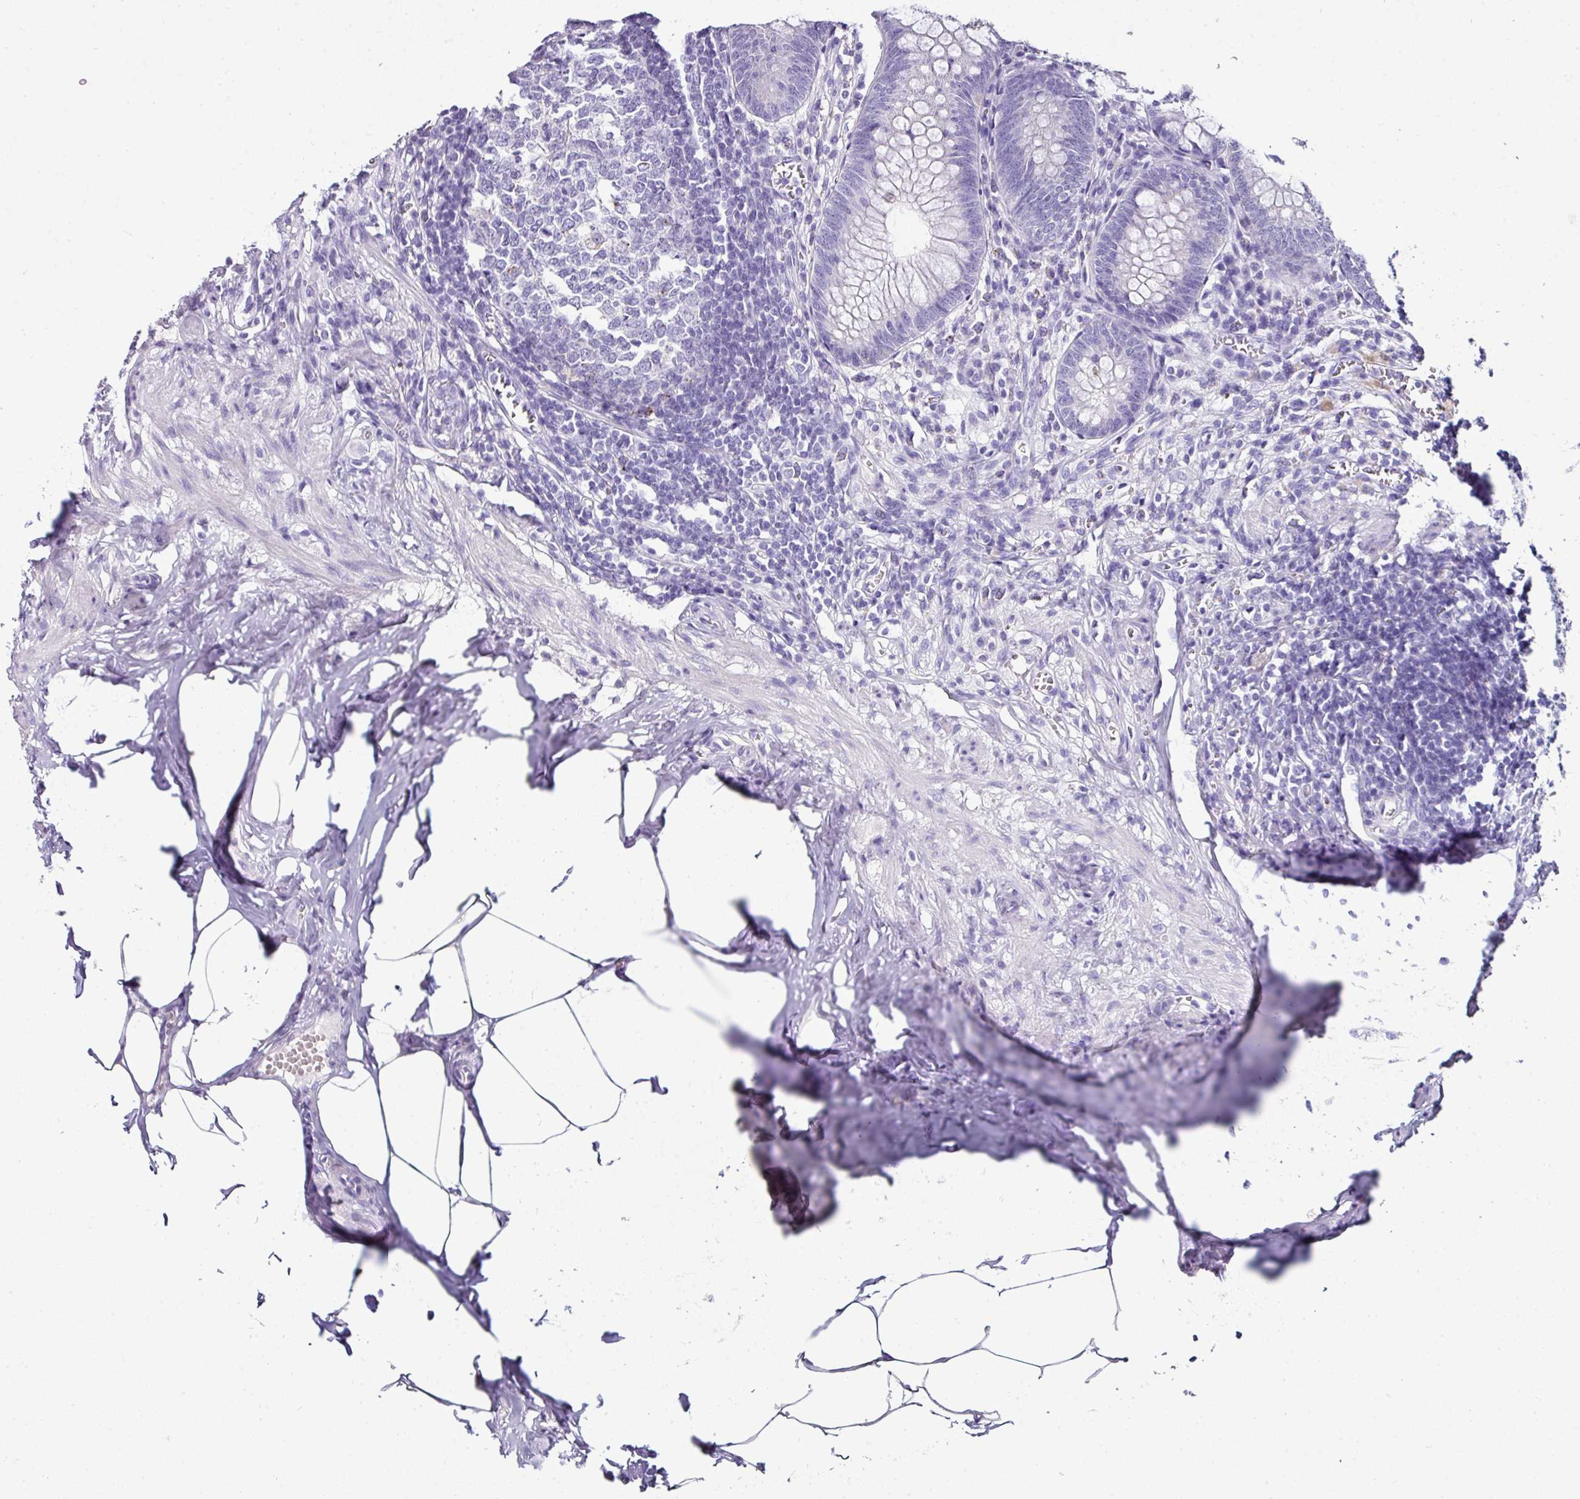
{"staining": {"intensity": "negative", "quantity": "none", "location": "none"}, "tissue": "appendix", "cell_type": "Glandular cells", "image_type": "normal", "snomed": [{"axis": "morphology", "description": "Normal tissue, NOS"}, {"axis": "topography", "description": "Appendix"}], "caption": "This photomicrograph is of unremarkable appendix stained with IHC to label a protein in brown with the nuclei are counter-stained blue. There is no staining in glandular cells.", "gene": "NAPSA", "patient": {"sex": "male", "age": 56}}